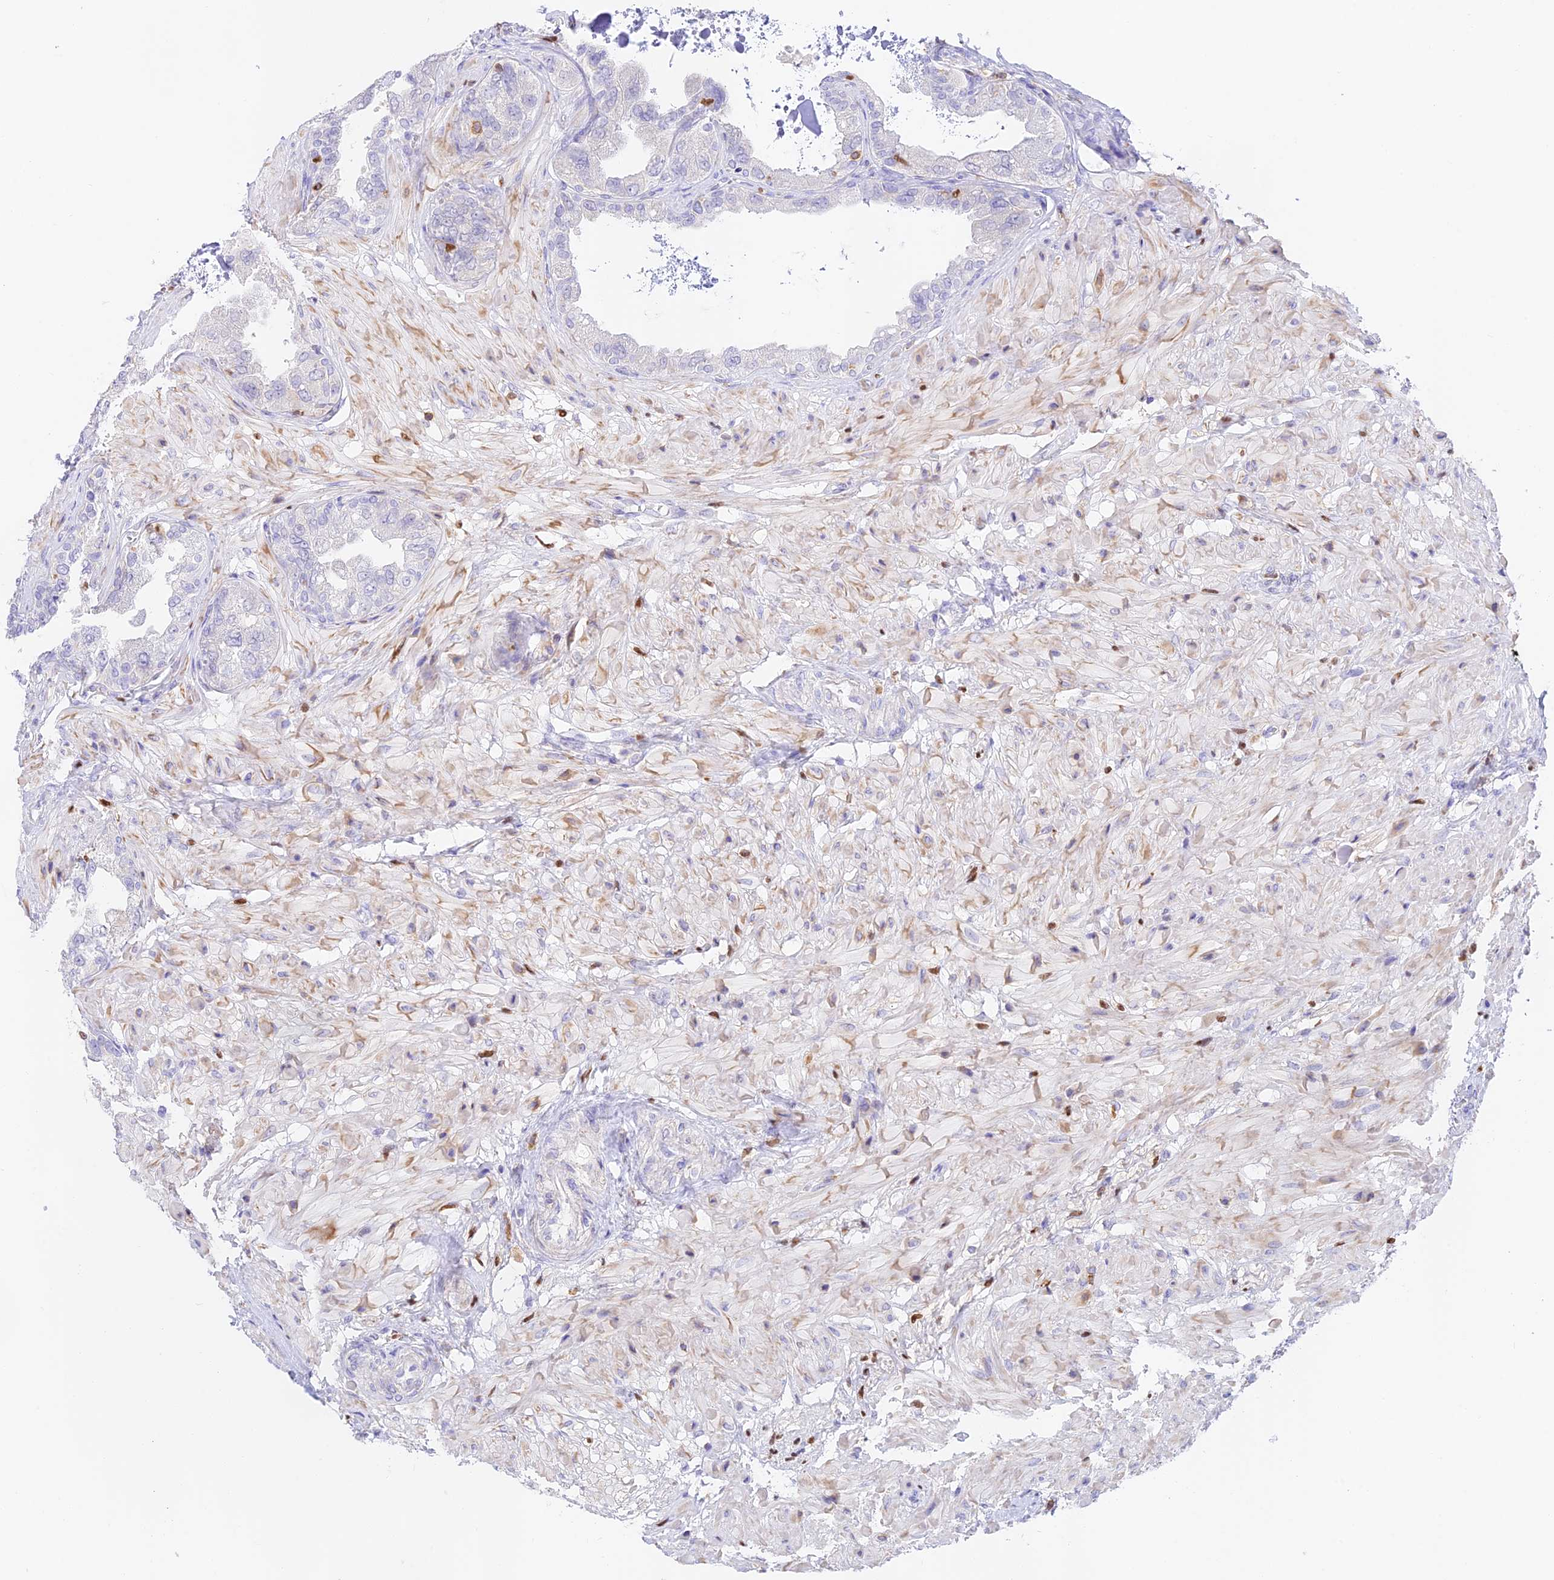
{"staining": {"intensity": "negative", "quantity": "none", "location": "none"}, "tissue": "seminal vesicle", "cell_type": "Glandular cells", "image_type": "normal", "snomed": [{"axis": "morphology", "description": "Normal tissue, NOS"}, {"axis": "topography", "description": "Seminal veicle"}], "caption": "Immunohistochemical staining of benign seminal vesicle reveals no significant expression in glandular cells. Nuclei are stained in blue.", "gene": "DENND1C", "patient": {"sex": "male", "age": 63}}